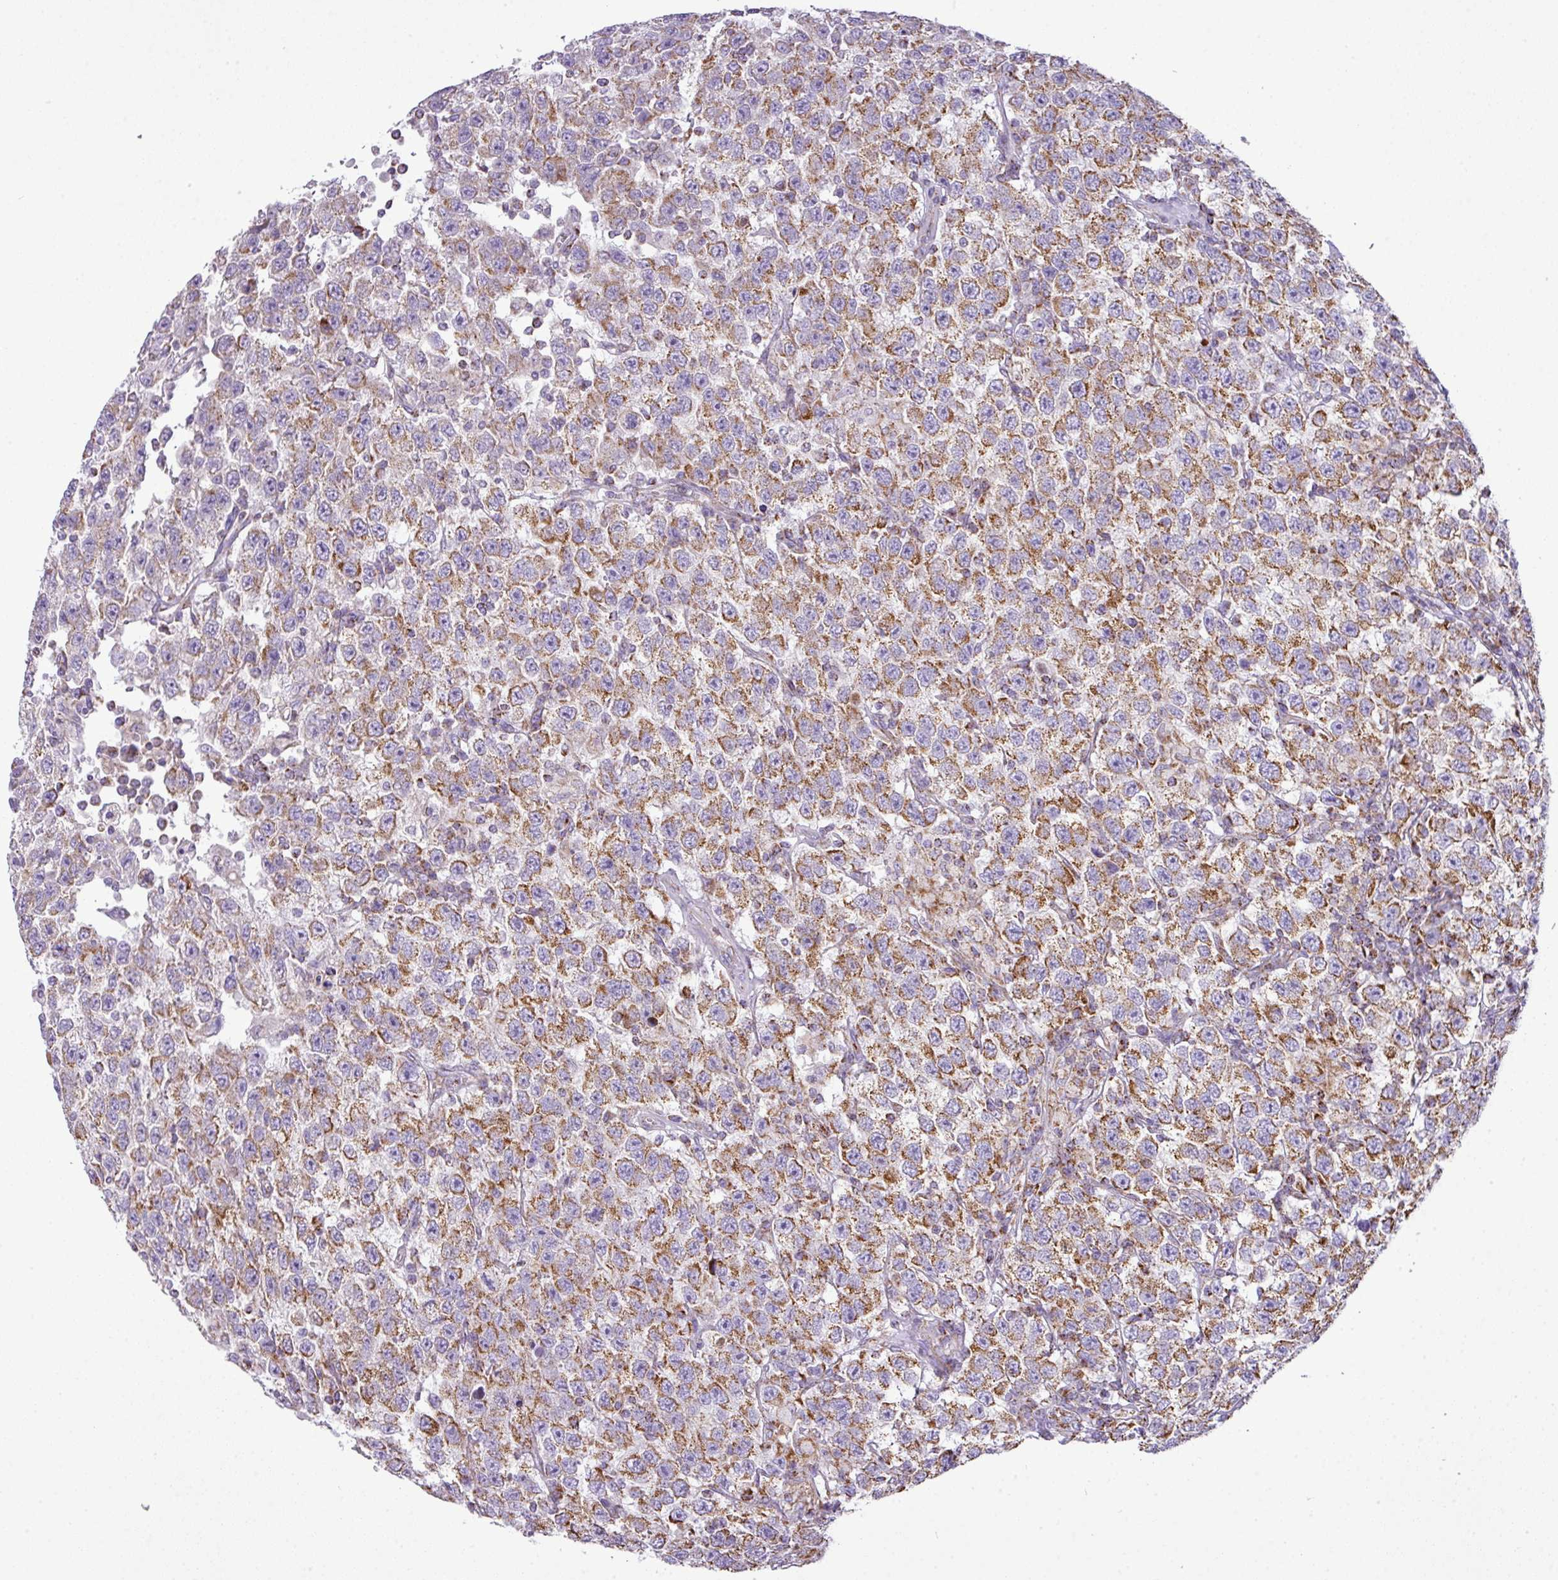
{"staining": {"intensity": "moderate", "quantity": ">75%", "location": "cytoplasmic/membranous"}, "tissue": "testis cancer", "cell_type": "Tumor cells", "image_type": "cancer", "snomed": [{"axis": "morphology", "description": "Seminoma, NOS"}, {"axis": "topography", "description": "Testis"}], "caption": "The immunohistochemical stain labels moderate cytoplasmic/membranous expression in tumor cells of testis cancer (seminoma) tissue.", "gene": "ZNF81", "patient": {"sex": "male", "age": 41}}